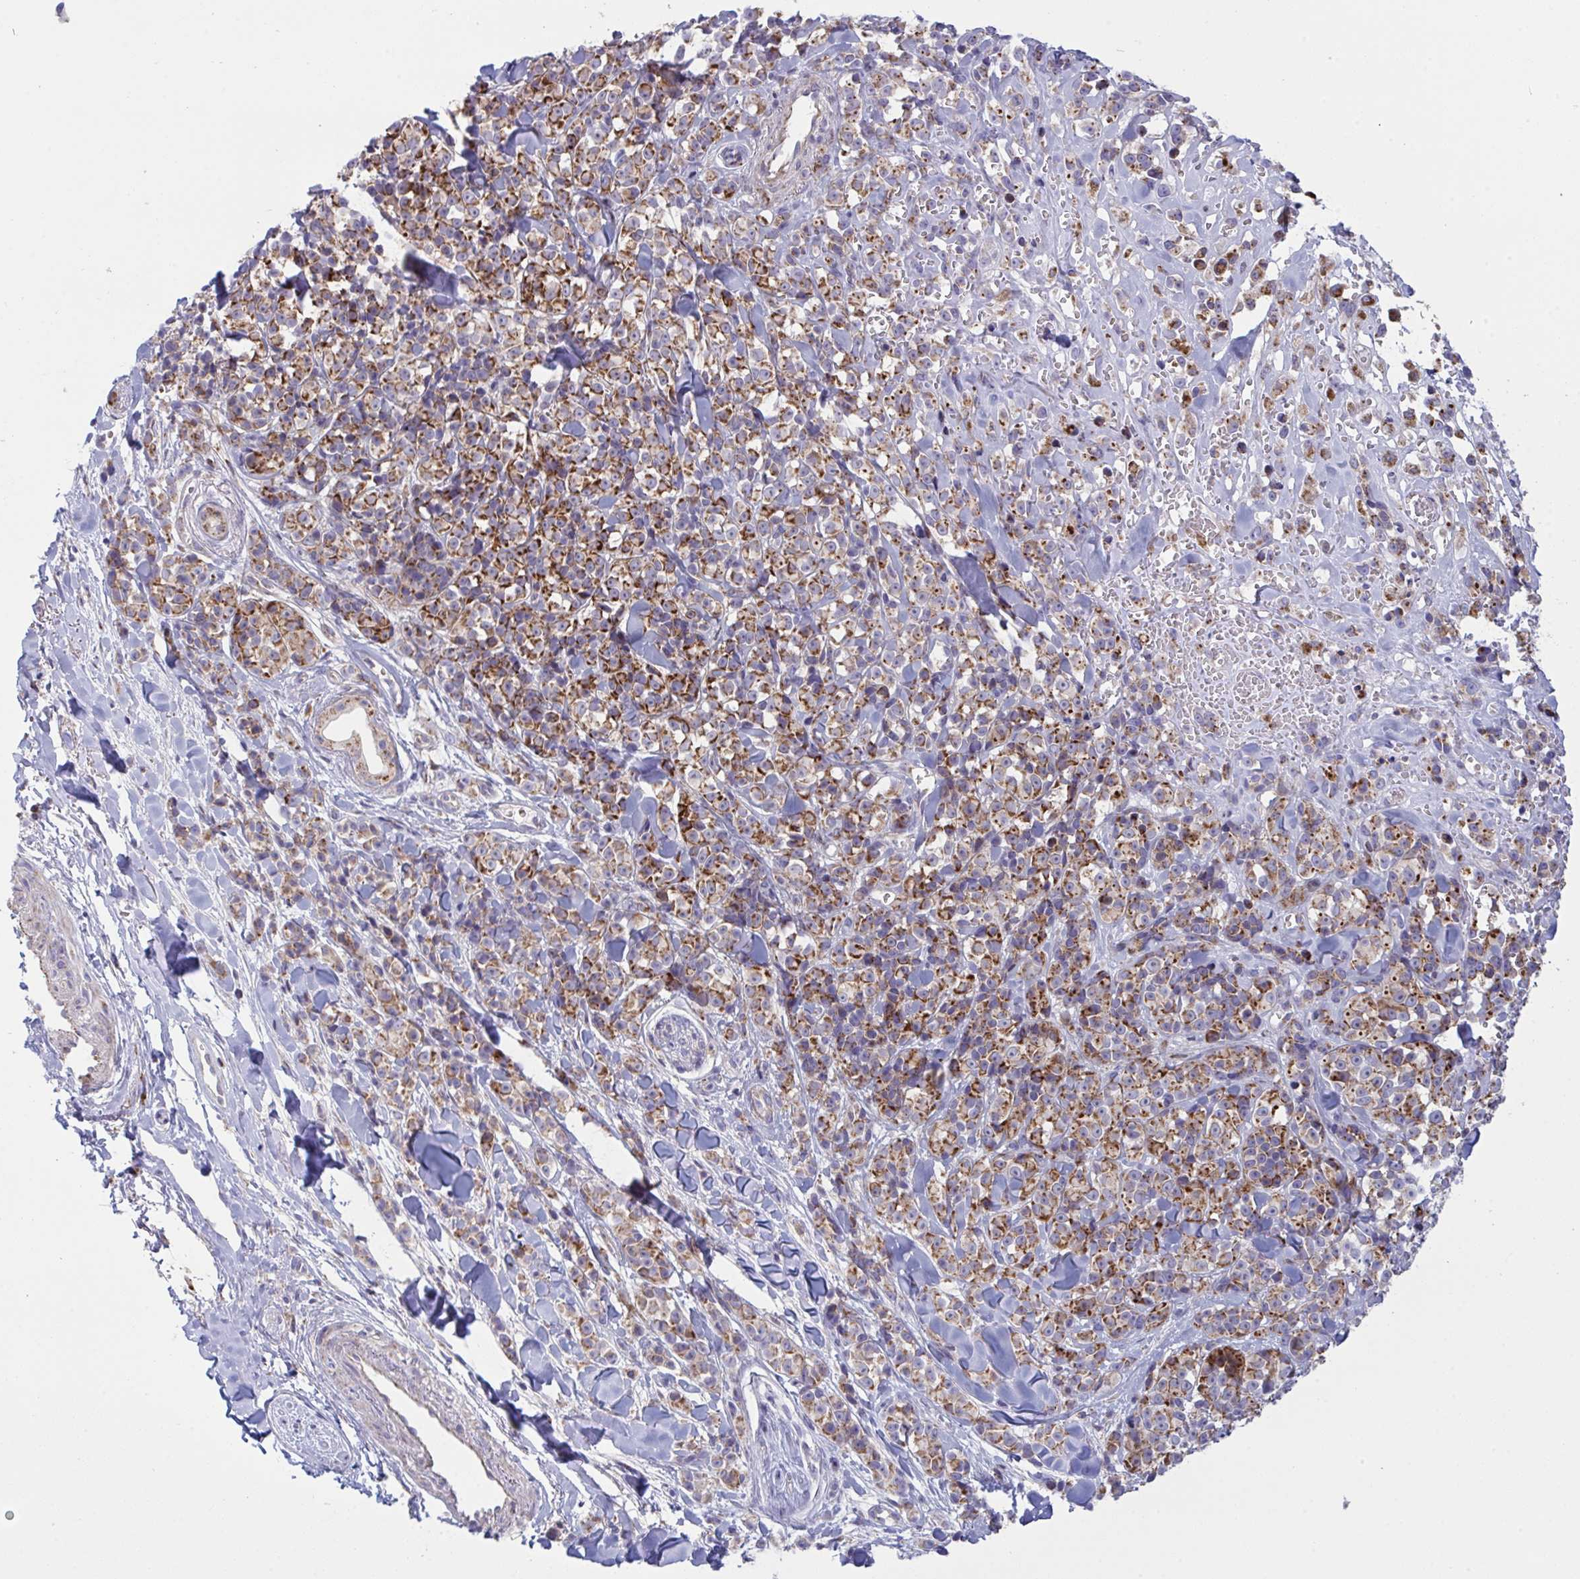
{"staining": {"intensity": "moderate", "quantity": ">75%", "location": "cytoplasmic/membranous"}, "tissue": "melanoma", "cell_type": "Tumor cells", "image_type": "cancer", "snomed": [{"axis": "morphology", "description": "Malignant melanoma, NOS"}, {"axis": "topography", "description": "Skin"}], "caption": "Malignant melanoma stained for a protein exhibits moderate cytoplasmic/membranous positivity in tumor cells.", "gene": "MICOS10", "patient": {"sex": "male", "age": 85}}